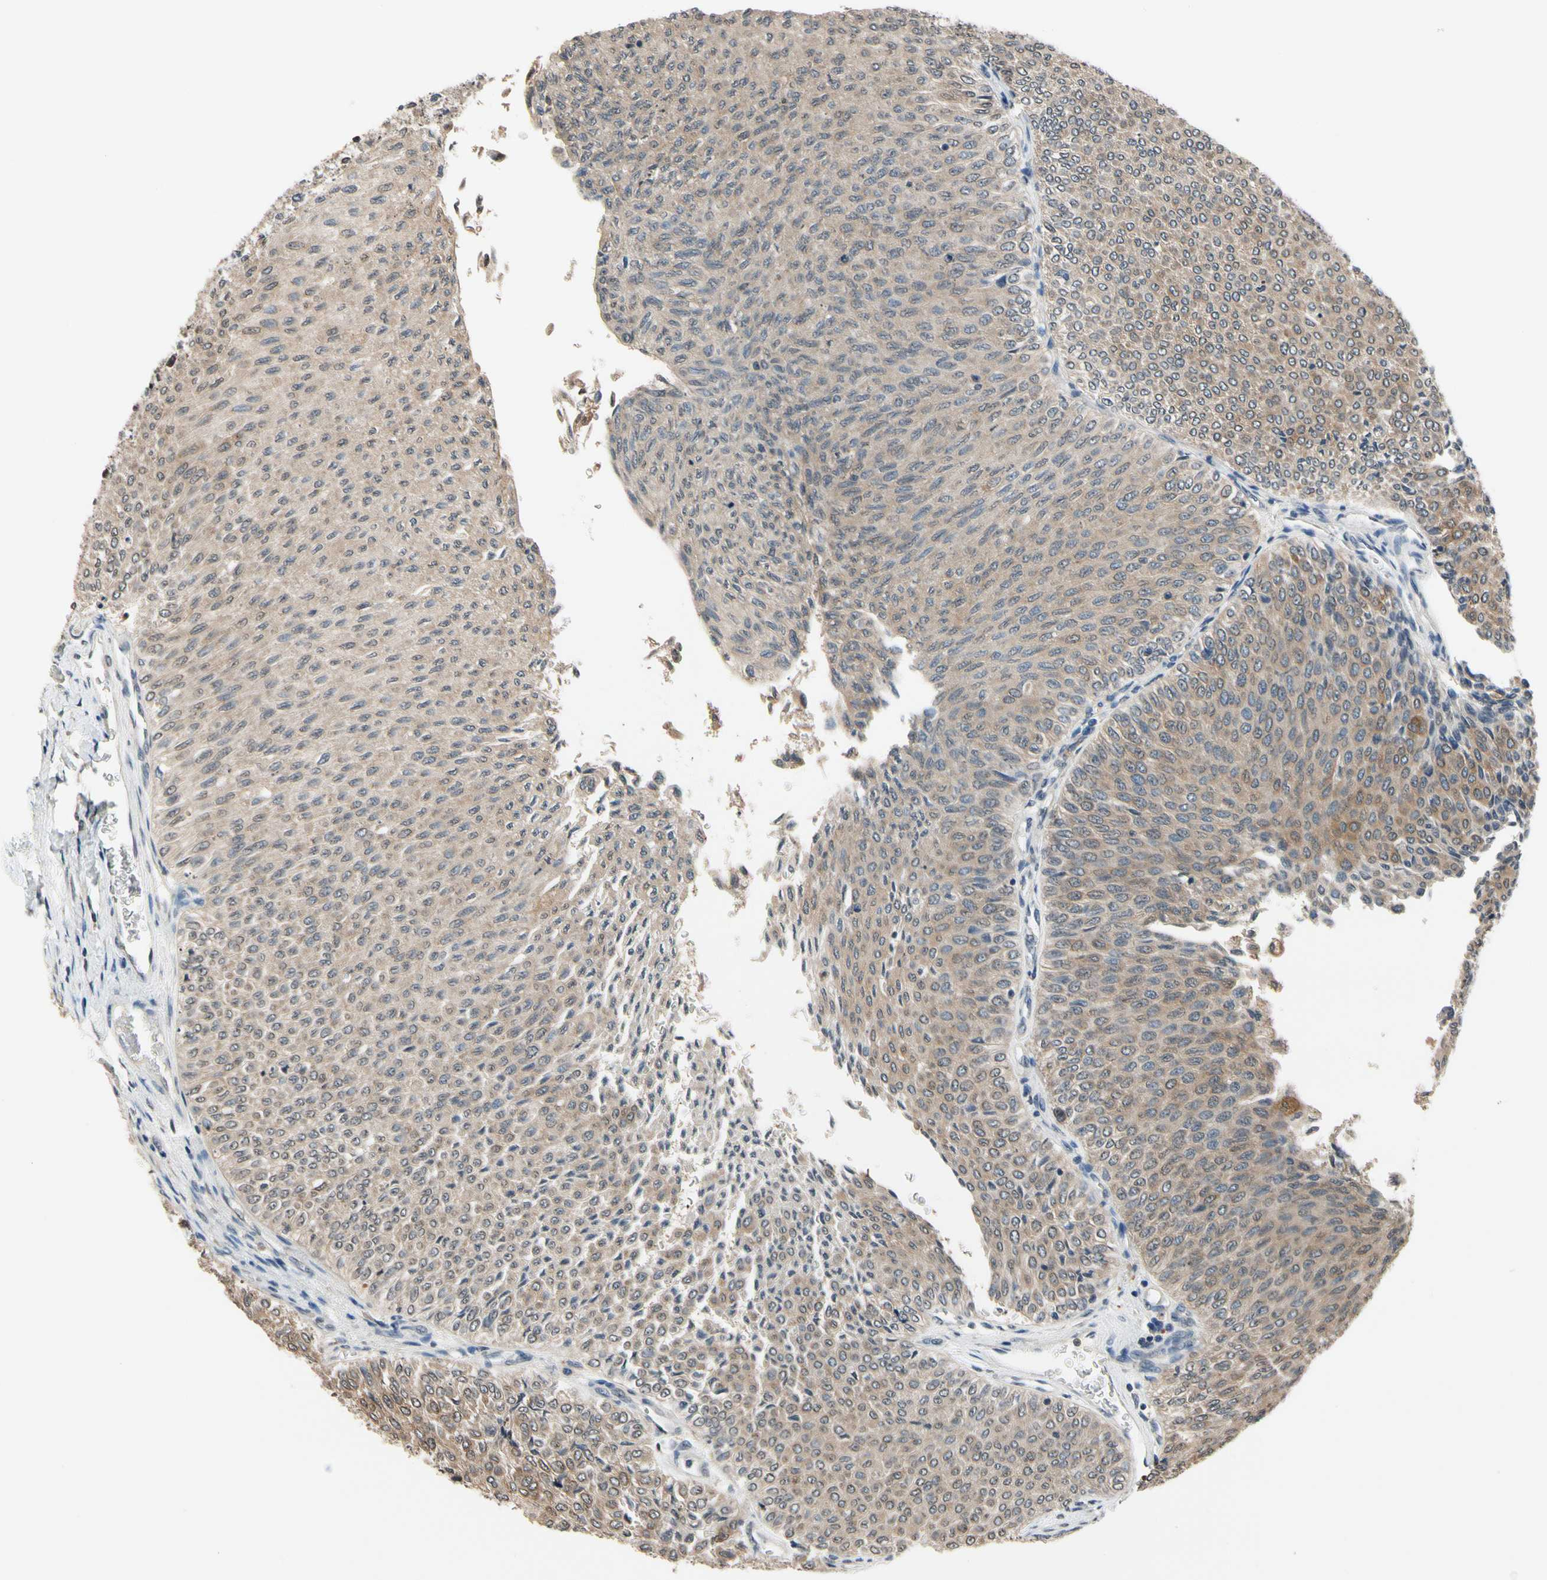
{"staining": {"intensity": "weak", "quantity": ">75%", "location": "cytoplasmic/membranous"}, "tissue": "urothelial cancer", "cell_type": "Tumor cells", "image_type": "cancer", "snomed": [{"axis": "morphology", "description": "Urothelial carcinoma, Low grade"}, {"axis": "topography", "description": "Urinary bladder"}], "caption": "This is a photomicrograph of immunohistochemistry staining of urothelial cancer, which shows weak staining in the cytoplasmic/membranous of tumor cells.", "gene": "GCLC", "patient": {"sex": "male", "age": 78}}